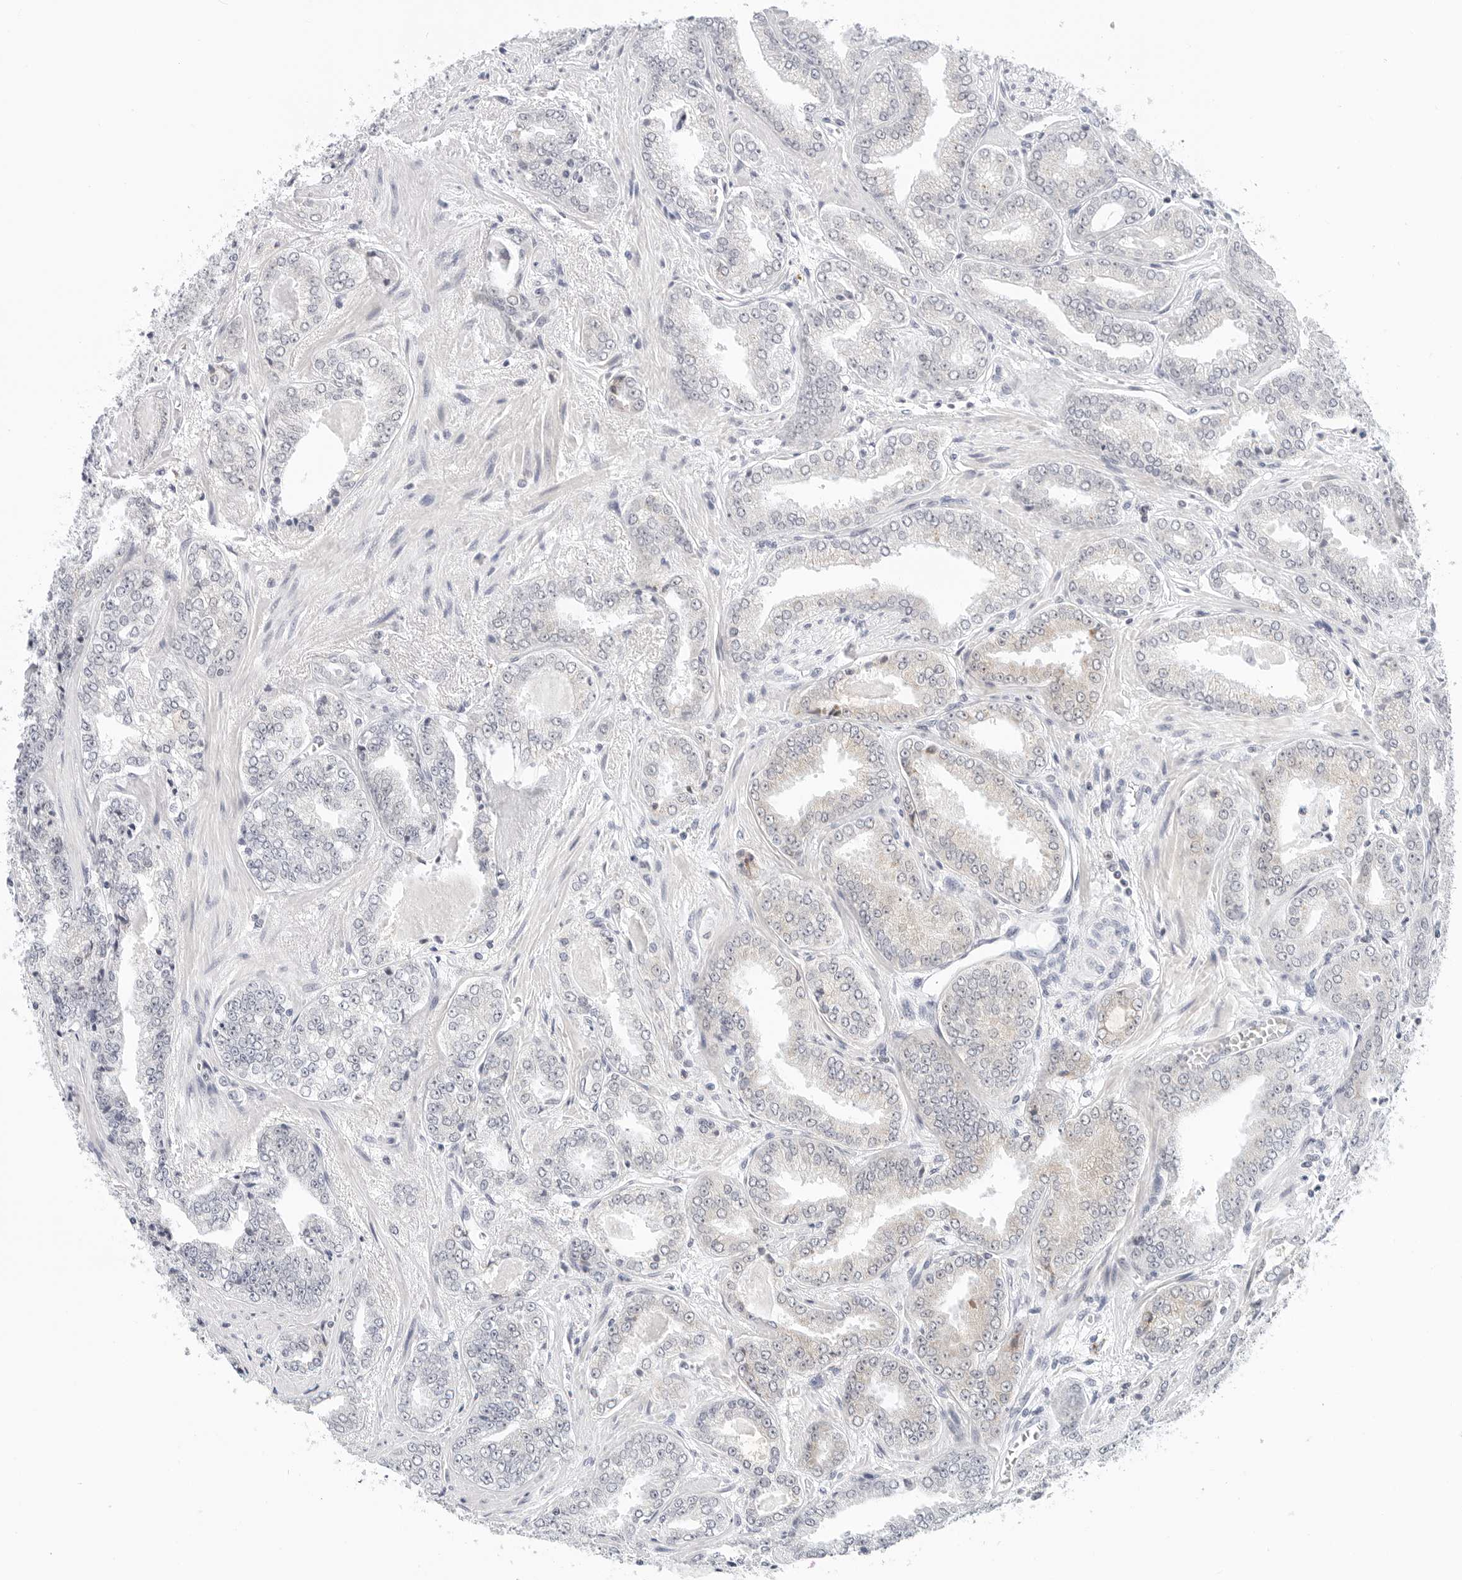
{"staining": {"intensity": "weak", "quantity": "<25%", "location": "cytoplasmic/membranous"}, "tissue": "prostate cancer", "cell_type": "Tumor cells", "image_type": "cancer", "snomed": [{"axis": "morphology", "description": "Adenocarcinoma, High grade"}, {"axis": "topography", "description": "Prostate"}], "caption": "Protein analysis of prostate adenocarcinoma (high-grade) shows no significant expression in tumor cells. (Immunohistochemistry (ihc), brightfield microscopy, high magnification).", "gene": "TSEN2", "patient": {"sex": "male", "age": 71}}